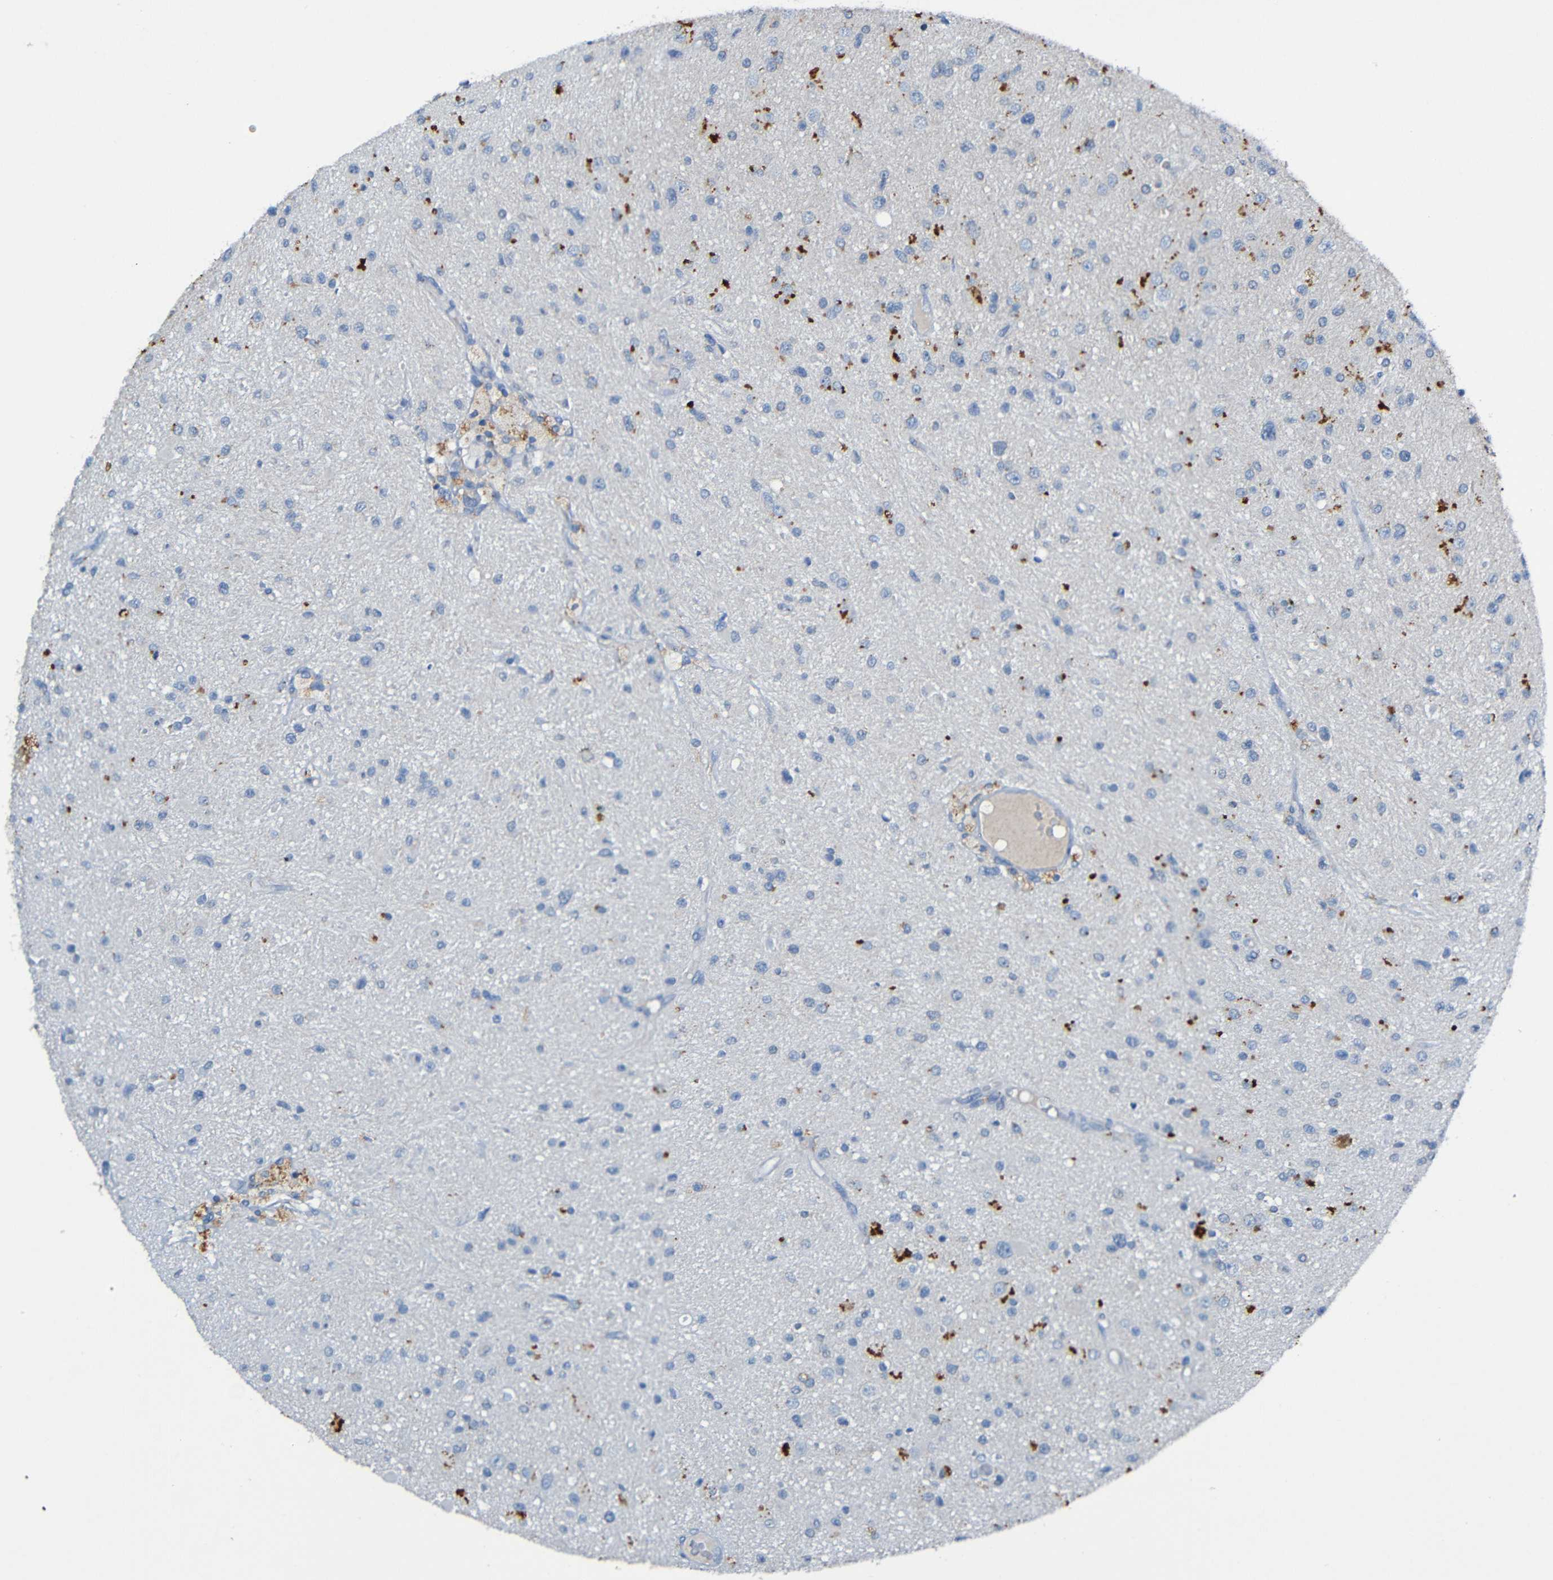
{"staining": {"intensity": "negative", "quantity": "none", "location": "none"}, "tissue": "glioma", "cell_type": "Tumor cells", "image_type": "cancer", "snomed": [{"axis": "morphology", "description": "Glioma, malignant, High grade"}, {"axis": "topography", "description": "Brain"}], "caption": "Glioma was stained to show a protein in brown. There is no significant expression in tumor cells. (DAB immunohistochemistry (IHC) with hematoxylin counter stain).", "gene": "LRRC70", "patient": {"sex": "male", "age": 33}}